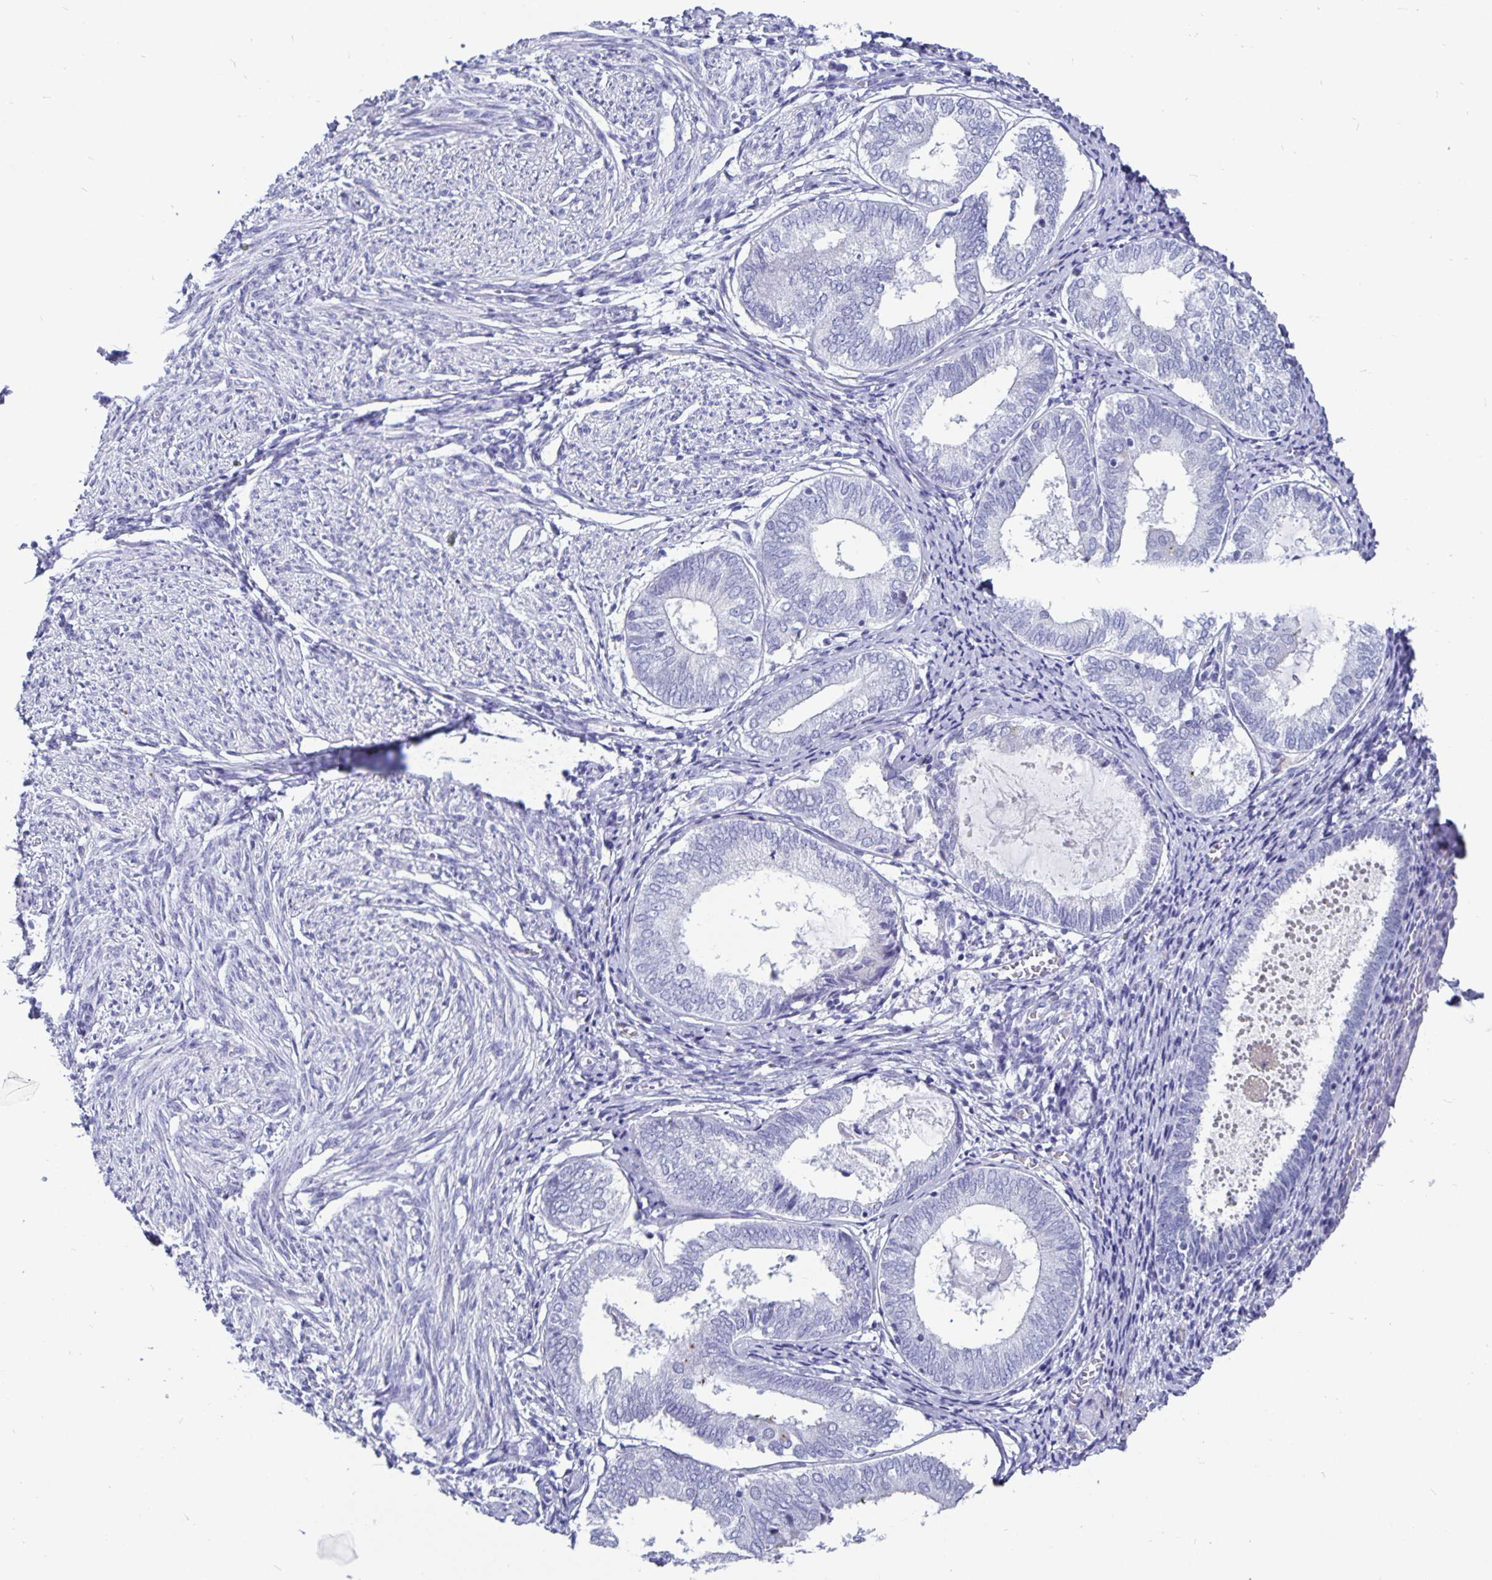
{"staining": {"intensity": "negative", "quantity": "none", "location": "none"}, "tissue": "endometrium", "cell_type": "Cells in endometrial stroma", "image_type": "normal", "snomed": [{"axis": "morphology", "description": "Normal tissue, NOS"}, {"axis": "topography", "description": "Endometrium"}], "caption": "Immunohistochemistry of normal endometrium exhibits no staining in cells in endometrial stroma. Brightfield microscopy of IHC stained with DAB (3,3'-diaminobenzidine) (brown) and hematoxylin (blue), captured at high magnification.", "gene": "ODF3B", "patient": {"sex": "female", "age": 50}}